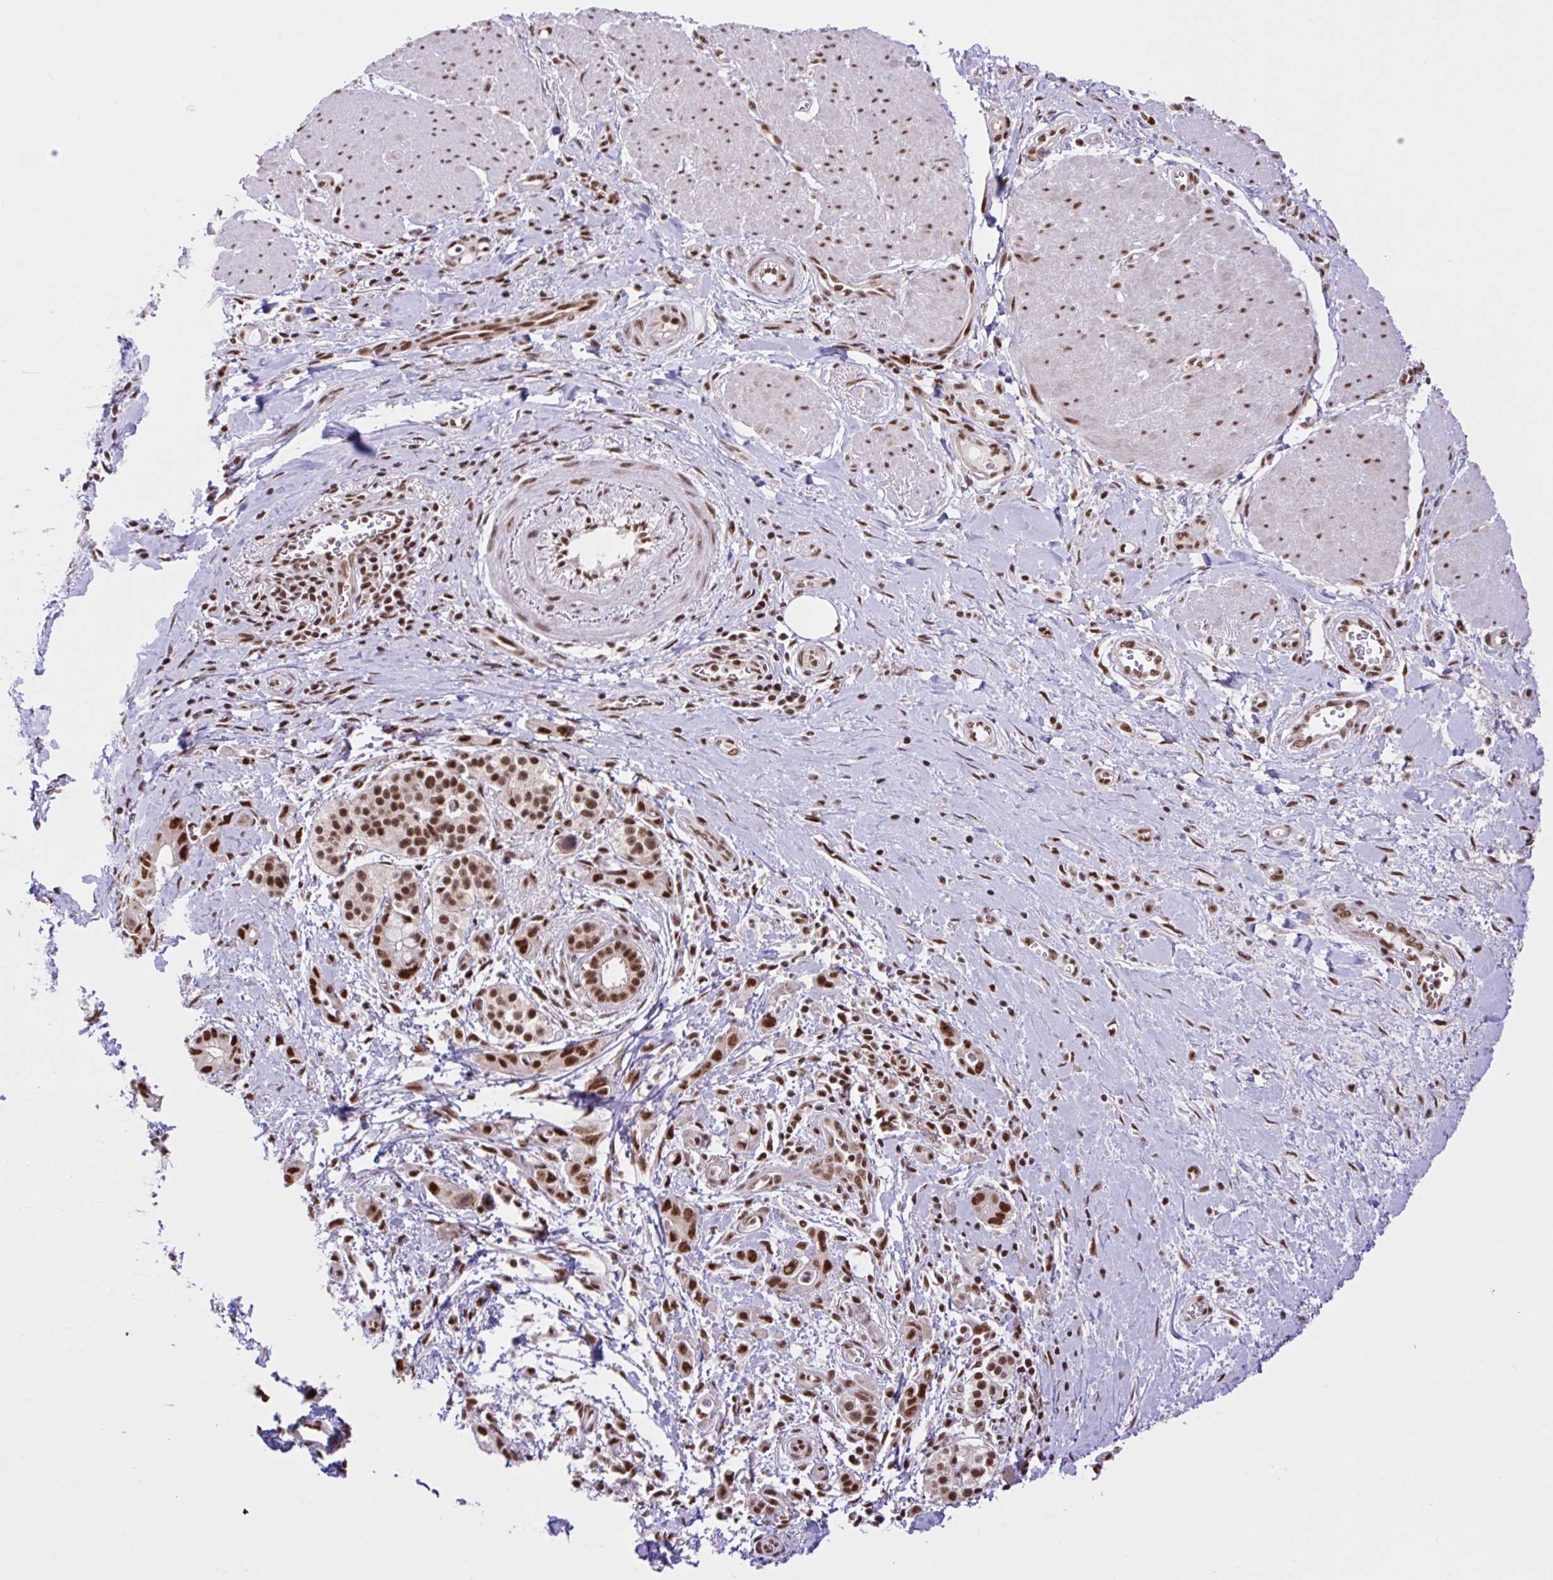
{"staining": {"intensity": "strong", "quantity": ">75%", "location": "nuclear"}, "tissue": "pancreatic cancer", "cell_type": "Tumor cells", "image_type": "cancer", "snomed": [{"axis": "morphology", "description": "Adenocarcinoma, NOS"}, {"axis": "topography", "description": "Pancreas"}], "caption": "Tumor cells exhibit high levels of strong nuclear expression in approximately >75% of cells in pancreatic adenocarcinoma. The staining was performed using DAB (3,3'-diaminobenzidine) to visualize the protein expression in brown, while the nuclei were stained in blue with hematoxylin (Magnification: 20x).", "gene": "CCDC12", "patient": {"sex": "male", "age": 68}}